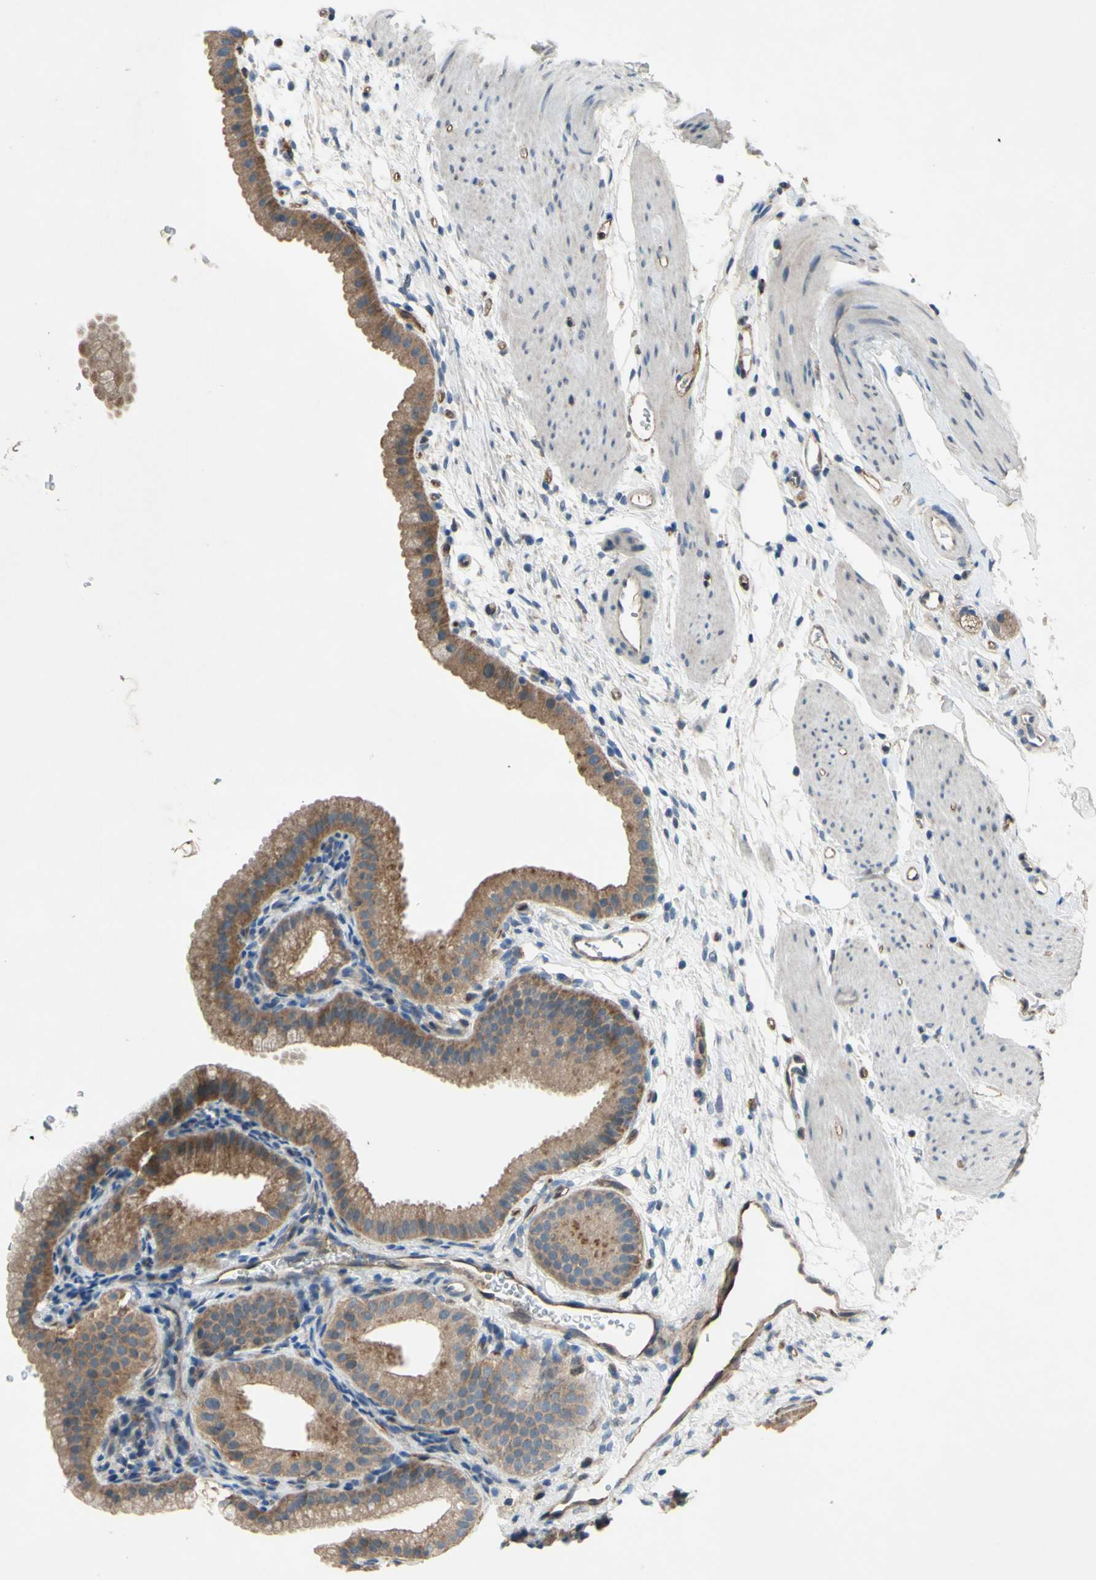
{"staining": {"intensity": "moderate", "quantity": ">75%", "location": "cytoplasmic/membranous"}, "tissue": "gallbladder", "cell_type": "Glandular cells", "image_type": "normal", "snomed": [{"axis": "morphology", "description": "Normal tissue, NOS"}, {"axis": "topography", "description": "Gallbladder"}], "caption": "A histopathology image of human gallbladder stained for a protein displays moderate cytoplasmic/membranous brown staining in glandular cells.", "gene": "HILPDA", "patient": {"sex": "female", "age": 64}}